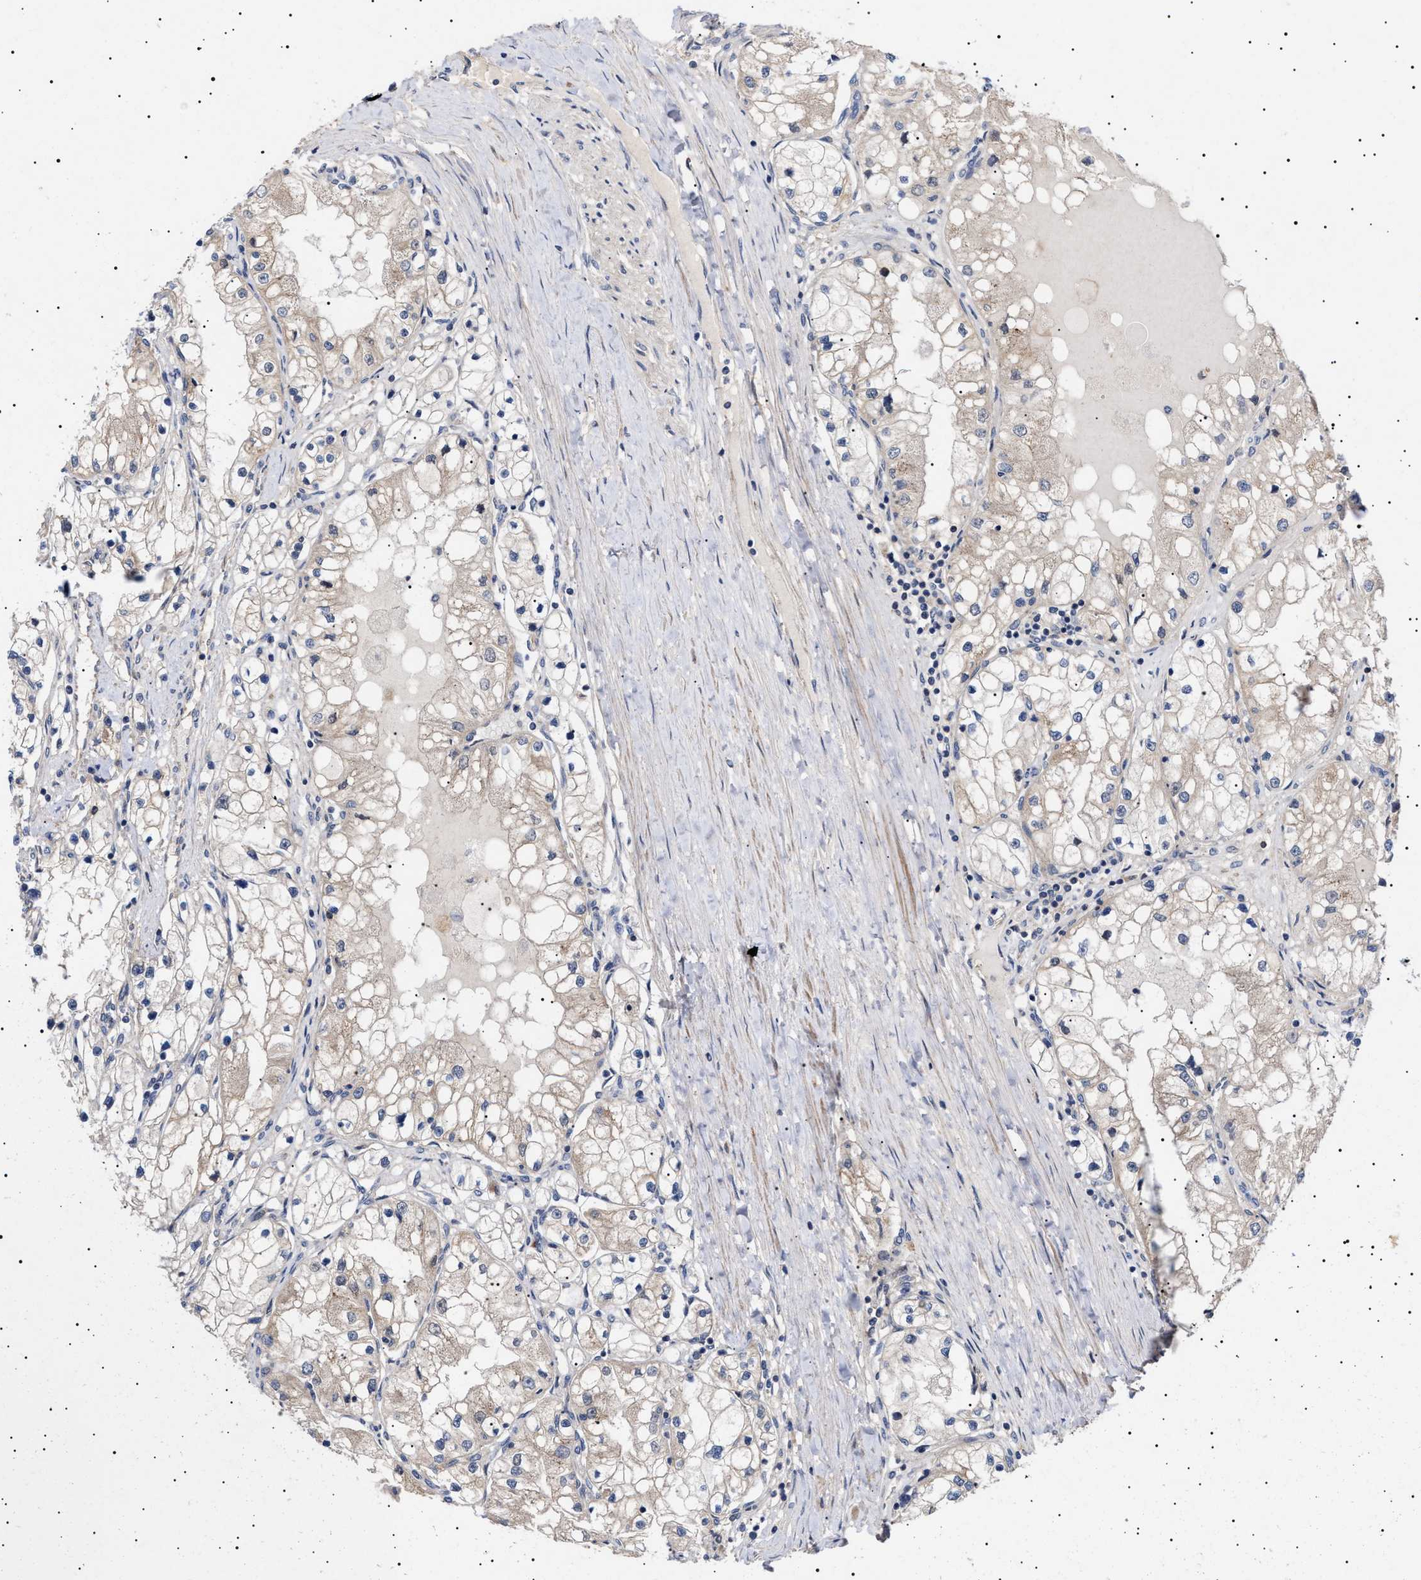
{"staining": {"intensity": "weak", "quantity": "<25%", "location": "cytoplasmic/membranous"}, "tissue": "renal cancer", "cell_type": "Tumor cells", "image_type": "cancer", "snomed": [{"axis": "morphology", "description": "Adenocarcinoma, NOS"}, {"axis": "topography", "description": "Kidney"}], "caption": "This is a image of IHC staining of adenocarcinoma (renal), which shows no positivity in tumor cells.", "gene": "NPLOC4", "patient": {"sex": "male", "age": 68}}